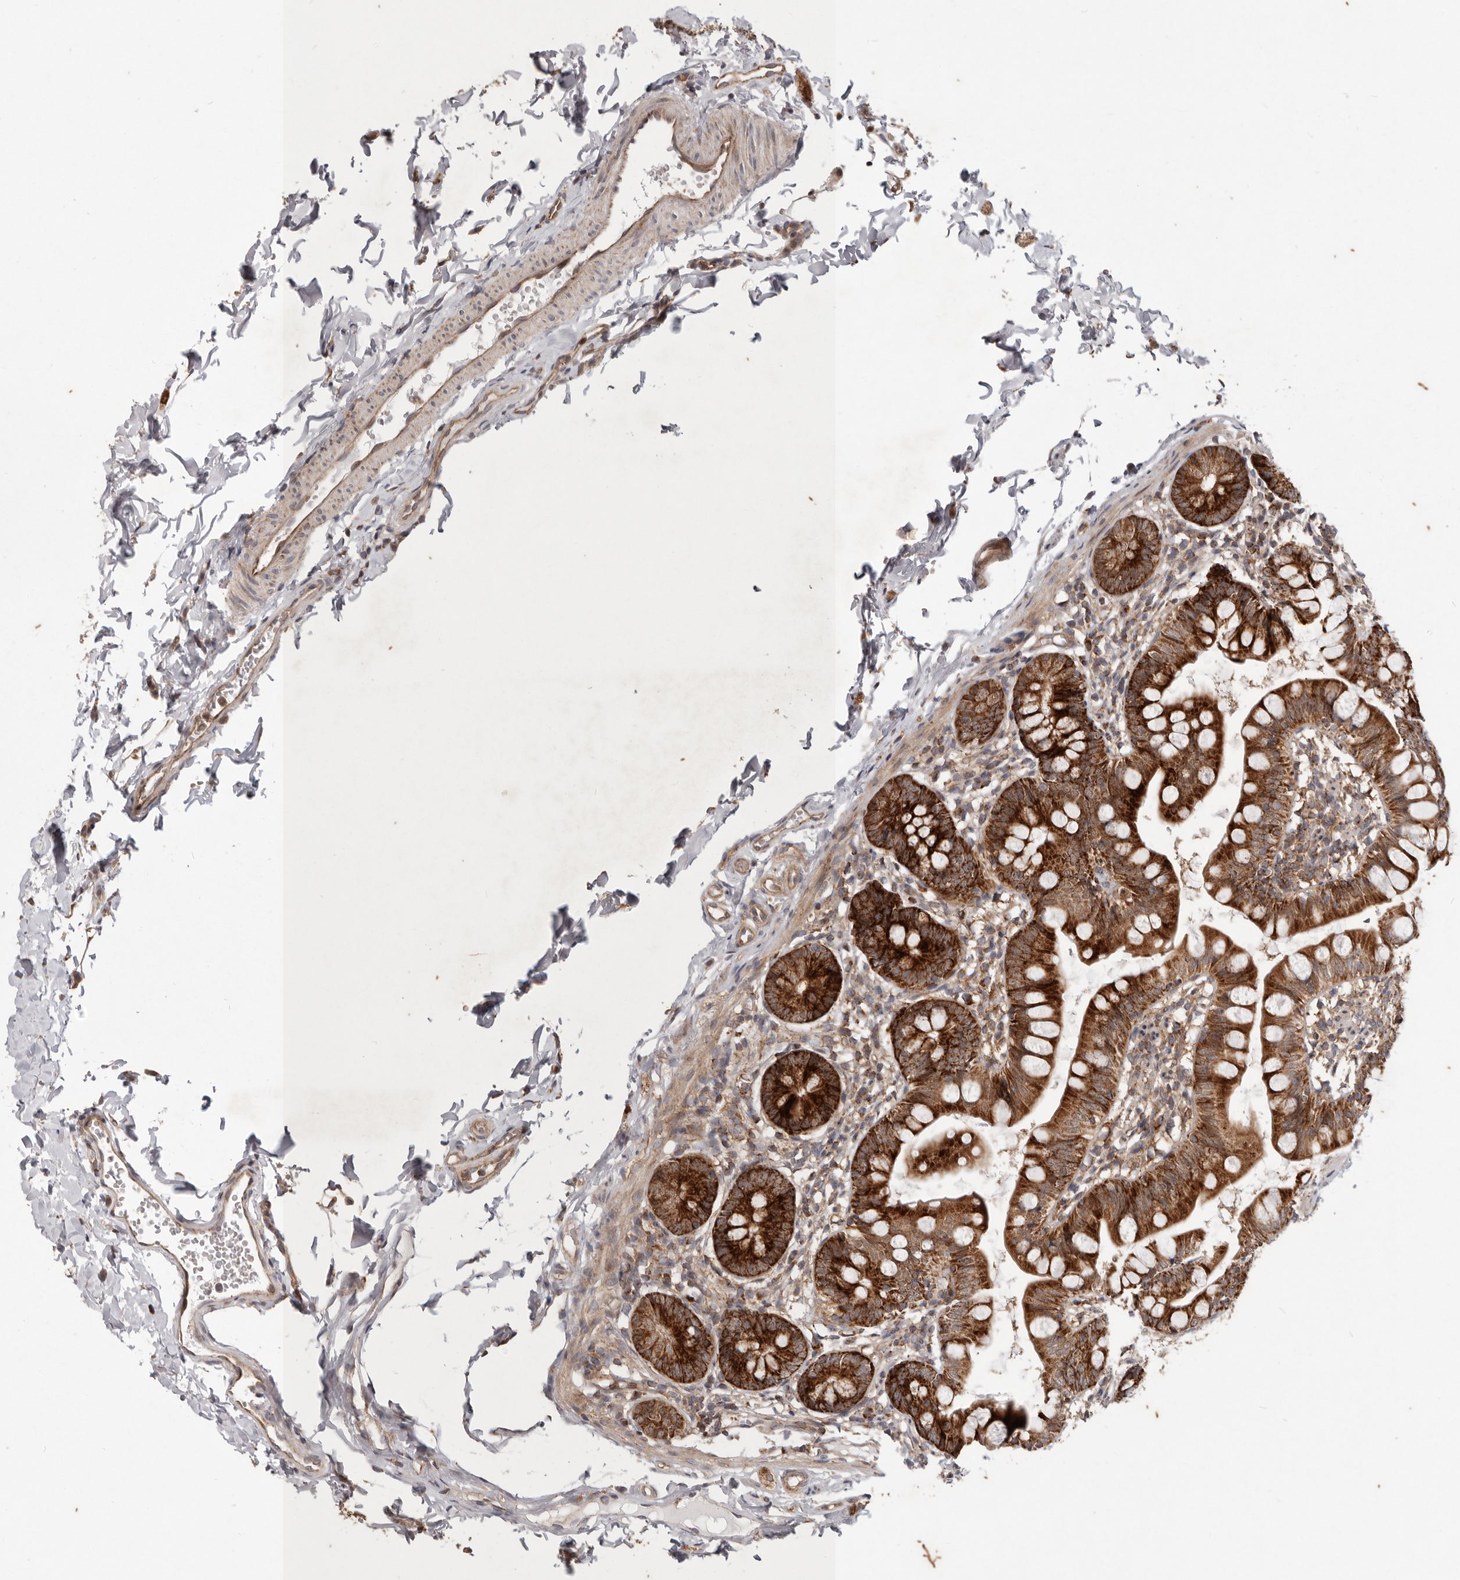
{"staining": {"intensity": "strong", "quantity": ">75%", "location": "cytoplasmic/membranous"}, "tissue": "small intestine", "cell_type": "Glandular cells", "image_type": "normal", "snomed": [{"axis": "morphology", "description": "Normal tissue, NOS"}, {"axis": "topography", "description": "Small intestine"}], "caption": "The immunohistochemical stain shows strong cytoplasmic/membranous staining in glandular cells of benign small intestine.", "gene": "MRPS10", "patient": {"sex": "male", "age": 7}}